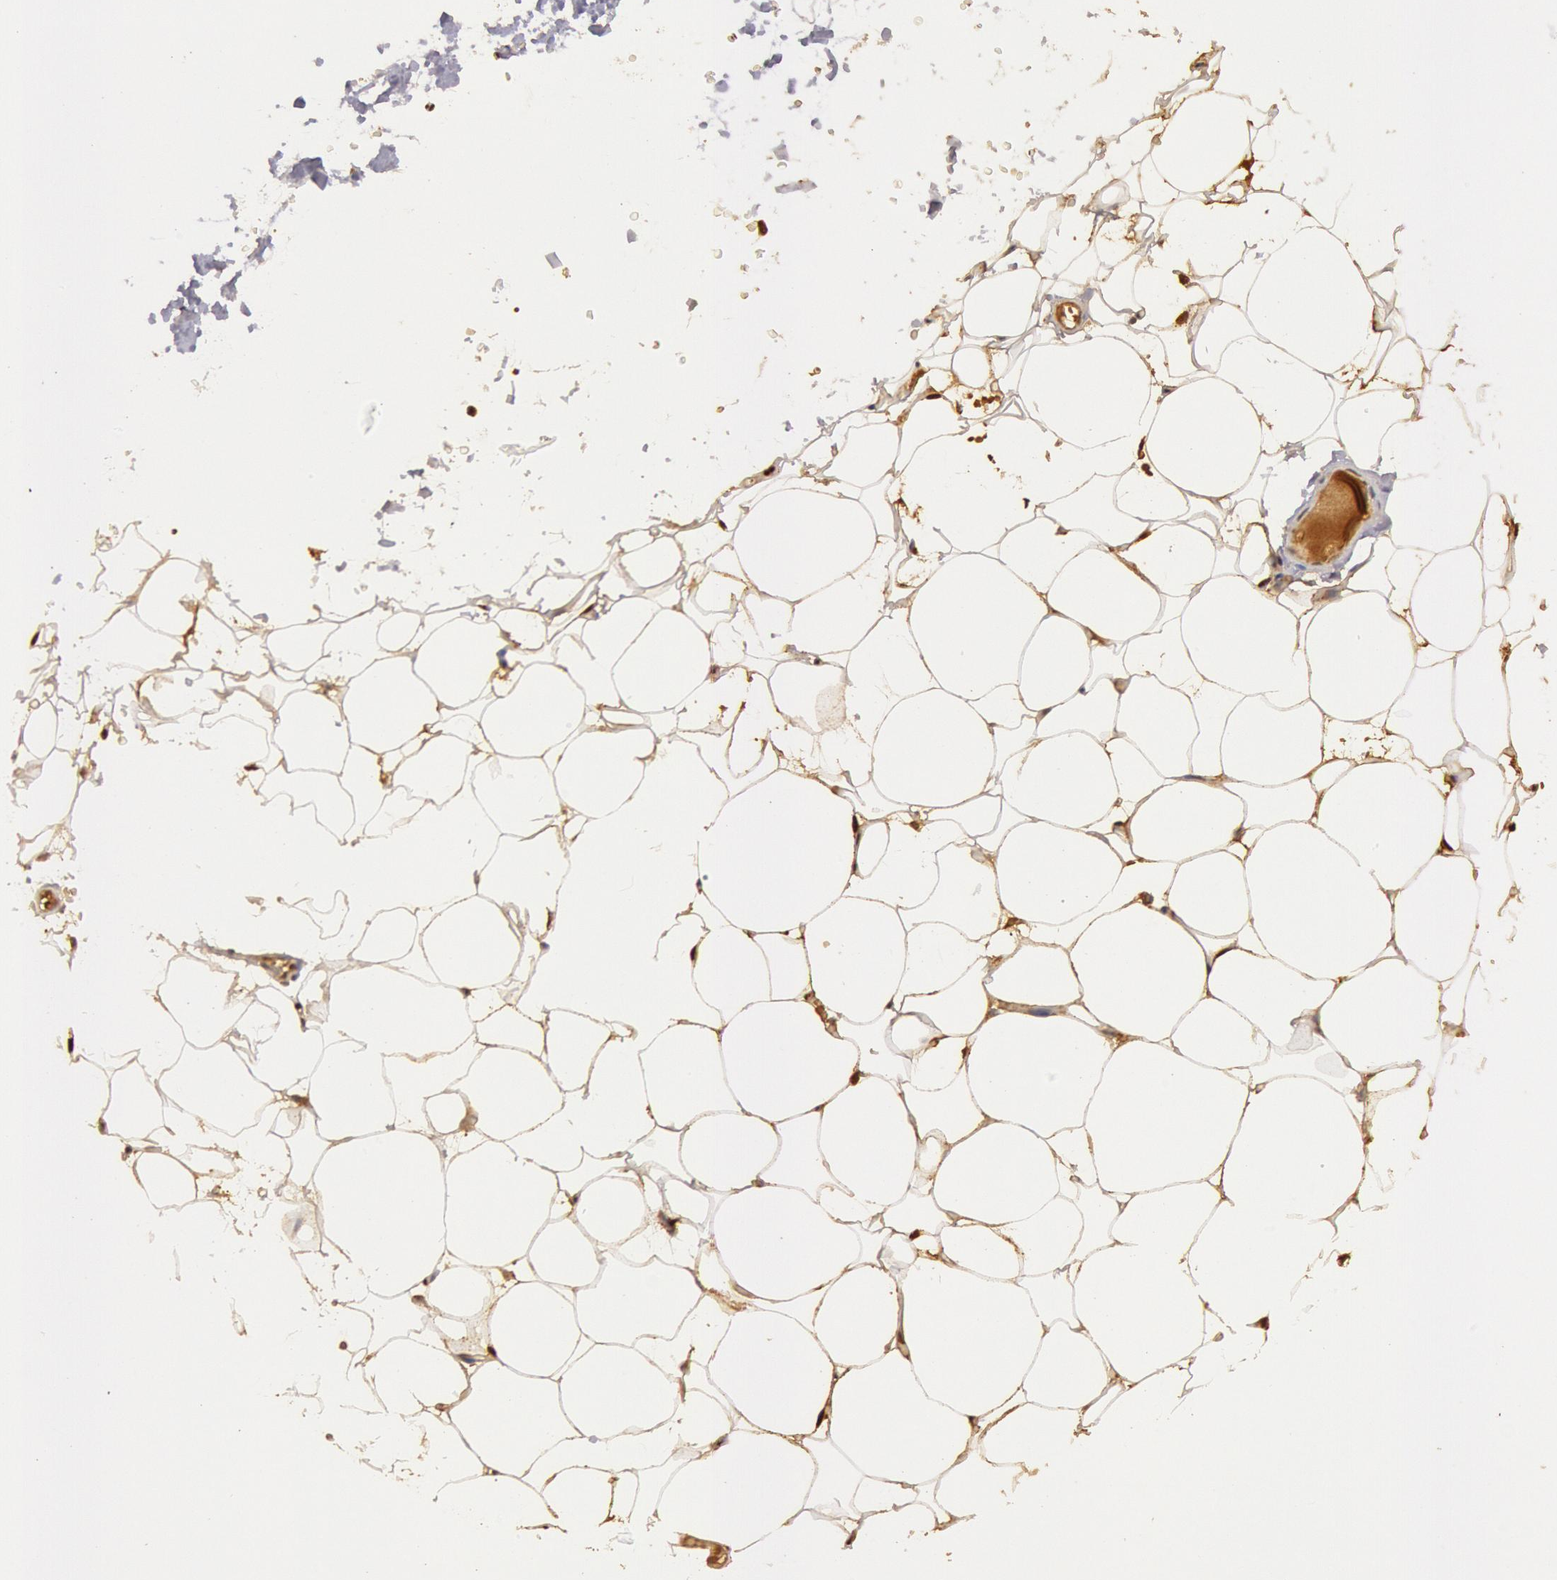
{"staining": {"intensity": "moderate", "quantity": ">75%", "location": "nuclear"}, "tissue": "adipose tissue", "cell_type": "Adipocytes", "image_type": "normal", "snomed": [{"axis": "morphology", "description": "Normal tissue, NOS"}, {"axis": "morphology", "description": "Fibrosis, NOS"}, {"axis": "topography", "description": "Breast"}], "caption": "DAB (3,3'-diaminobenzidine) immunohistochemical staining of benign adipose tissue demonstrates moderate nuclear protein expression in about >75% of adipocytes.", "gene": "LIG4", "patient": {"sex": "female", "age": 24}}